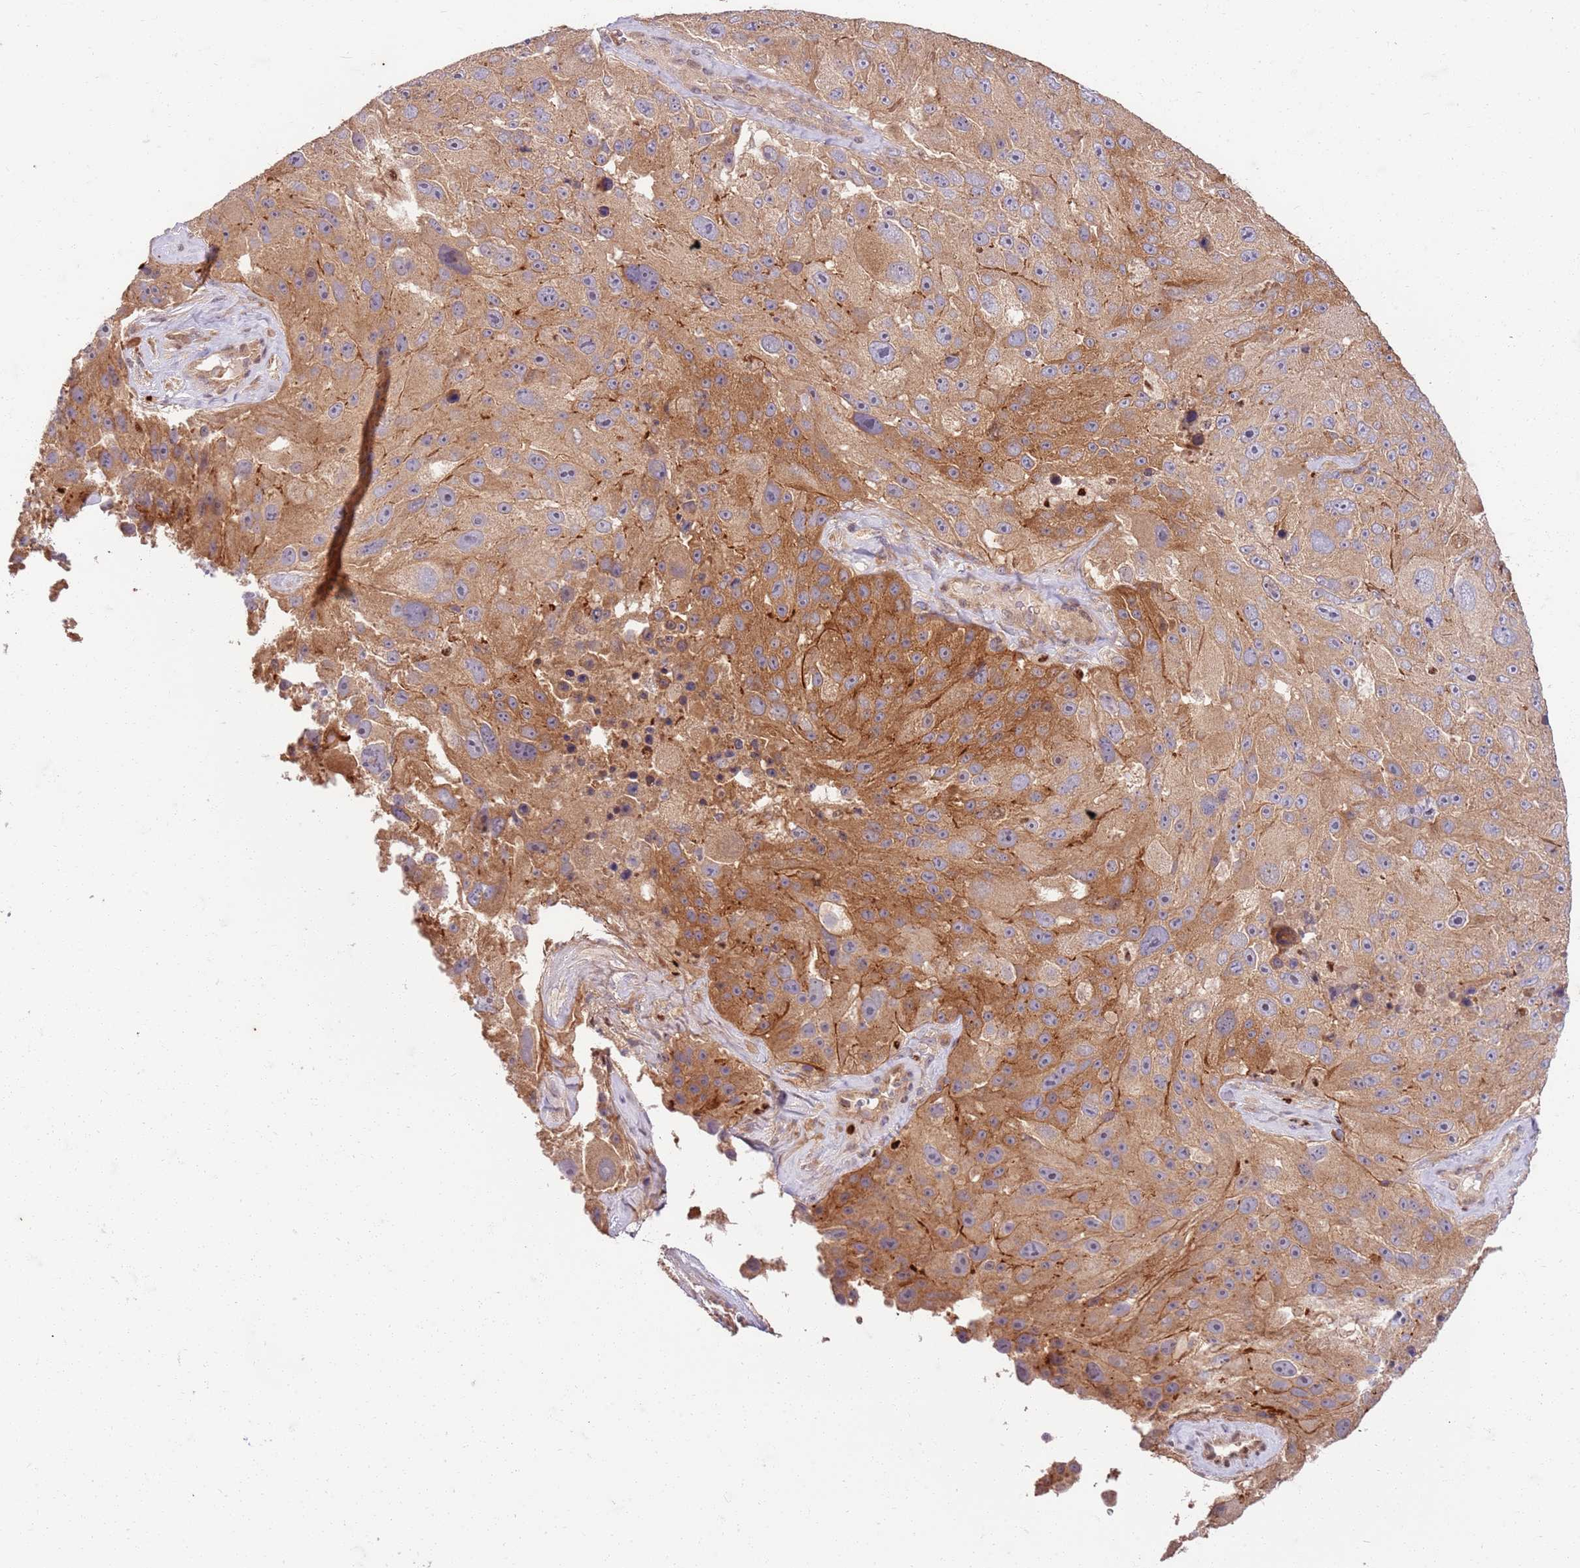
{"staining": {"intensity": "moderate", "quantity": ">75%", "location": "cytoplasmic/membranous"}, "tissue": "melanoma", "cell_type": "Tumor cells", "image_type": "cancer", "snomed": [{"axis": "morphology", "description": "Malignant melanoma, Metastatic site"}, {"axis": "topography", "description": "Lymph node"}], "caption": "DAB (3,3'-diaminobenzidine) immunohistochemical staining of melanoma shows moderate cytoplasmic/membranous protein staining in approximately >75% of tumor cells. The protein of interest is shown in brown color, while the nuclei are stained blue.", "gene": "OSBP", "patient": {"sex": "male", "age": 62}}